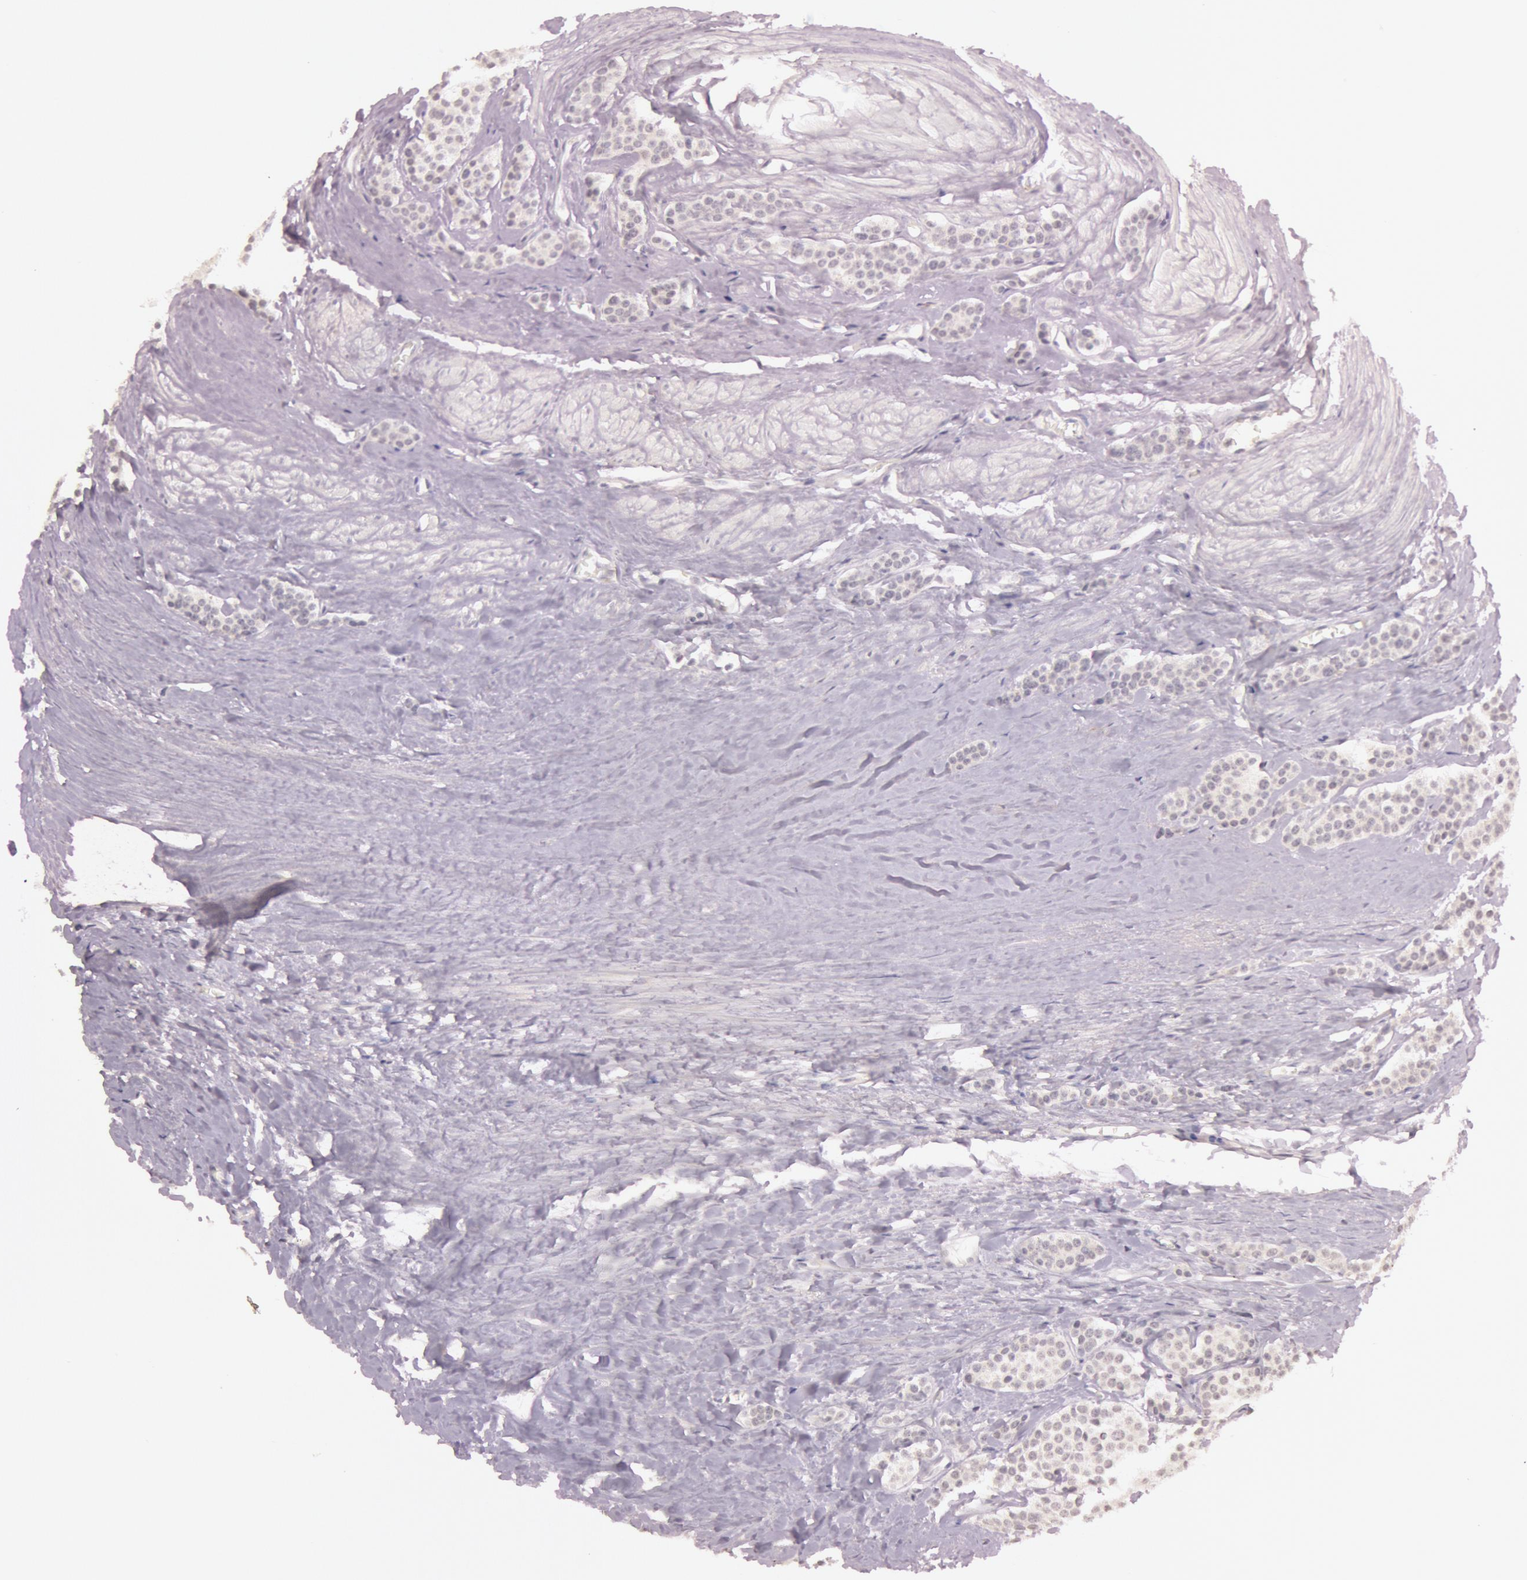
{"staining": {"intensity": "negative", "quantity": "none", "location": "none"}, "tissue": "carcinoid", "cell_type": "Tumor cells", "image_type": "cancer", "snomed": [{"axis": "morphology", "description": "Carcinoid, malignant, NOS"}, {"axis": "topography", "description": "Small intestine"}], "caption": "Tumor cells are negative for protein expression in human carcinoid. The staining was performed using DAB (3,3'-diaminobenzidine) to visualize the protein expression in brown, while the nuclei were stained in blue with hematoxylin (Magnification: 20x).", "gene": "KDM6A", "patient": {"sex": "male", "age": 60}}